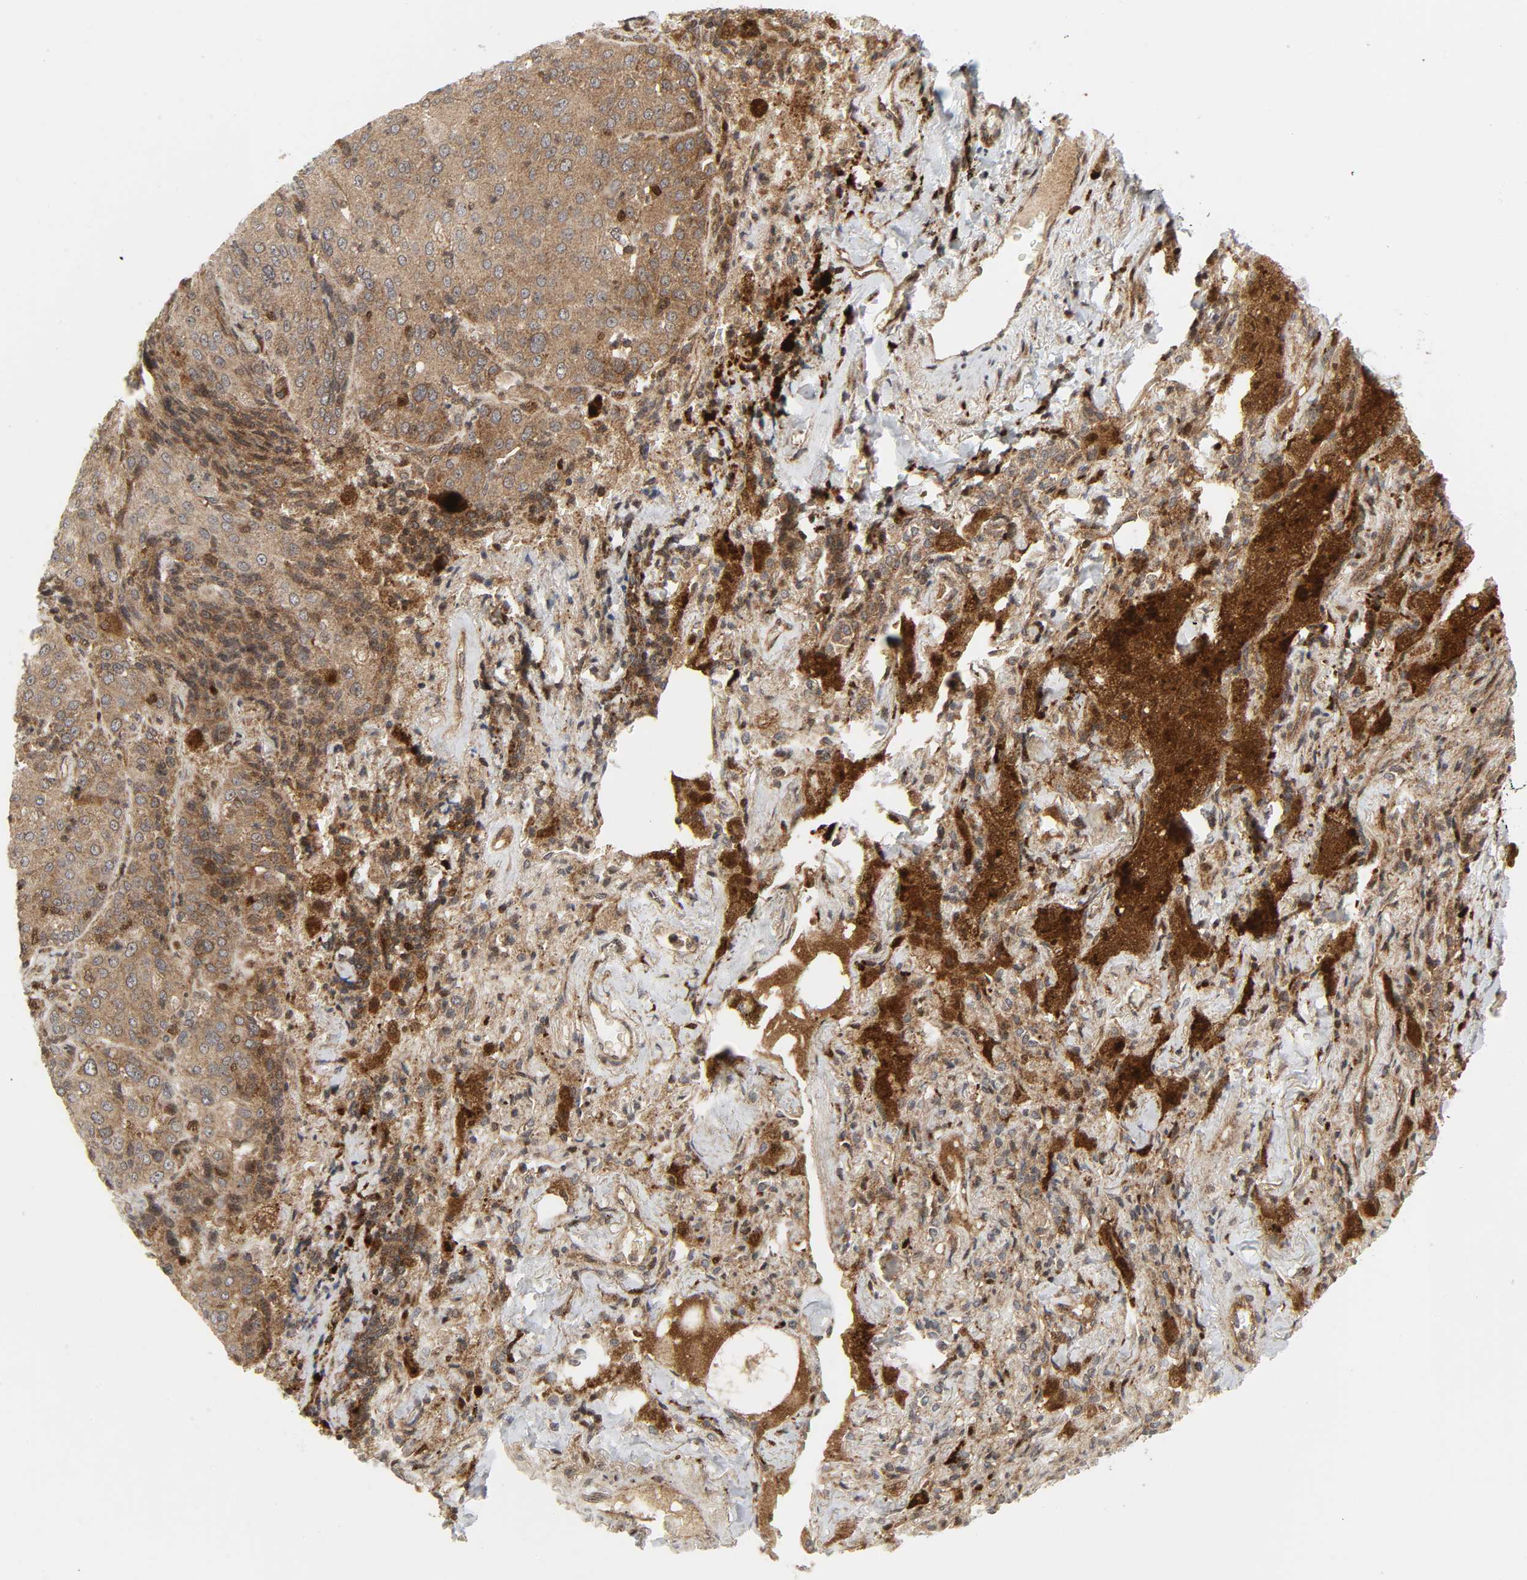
{"staining": {"intensity": "moderate", "quantity": ">75%", "location": "cytoplasmic/membranous"}, "tissue": "lung cancer", "cell_type": "Tumor cells", "image_type": "cancer", "snomed": [{"axis": "morphology", "description": "Squamous cell carcinoma, NOS"}, {"axis": "topography", "description": "Lung"}], "caption": "A medium amount of moderate cytoplasmic/membranous expression is seen in about >75% of tumor cells in lung squamous cell carcinoma tissue. (IHC, brightfield microscopy, high magnification).", "gene": "CHUK", "patient": {"sex": "male", "age": 54}}